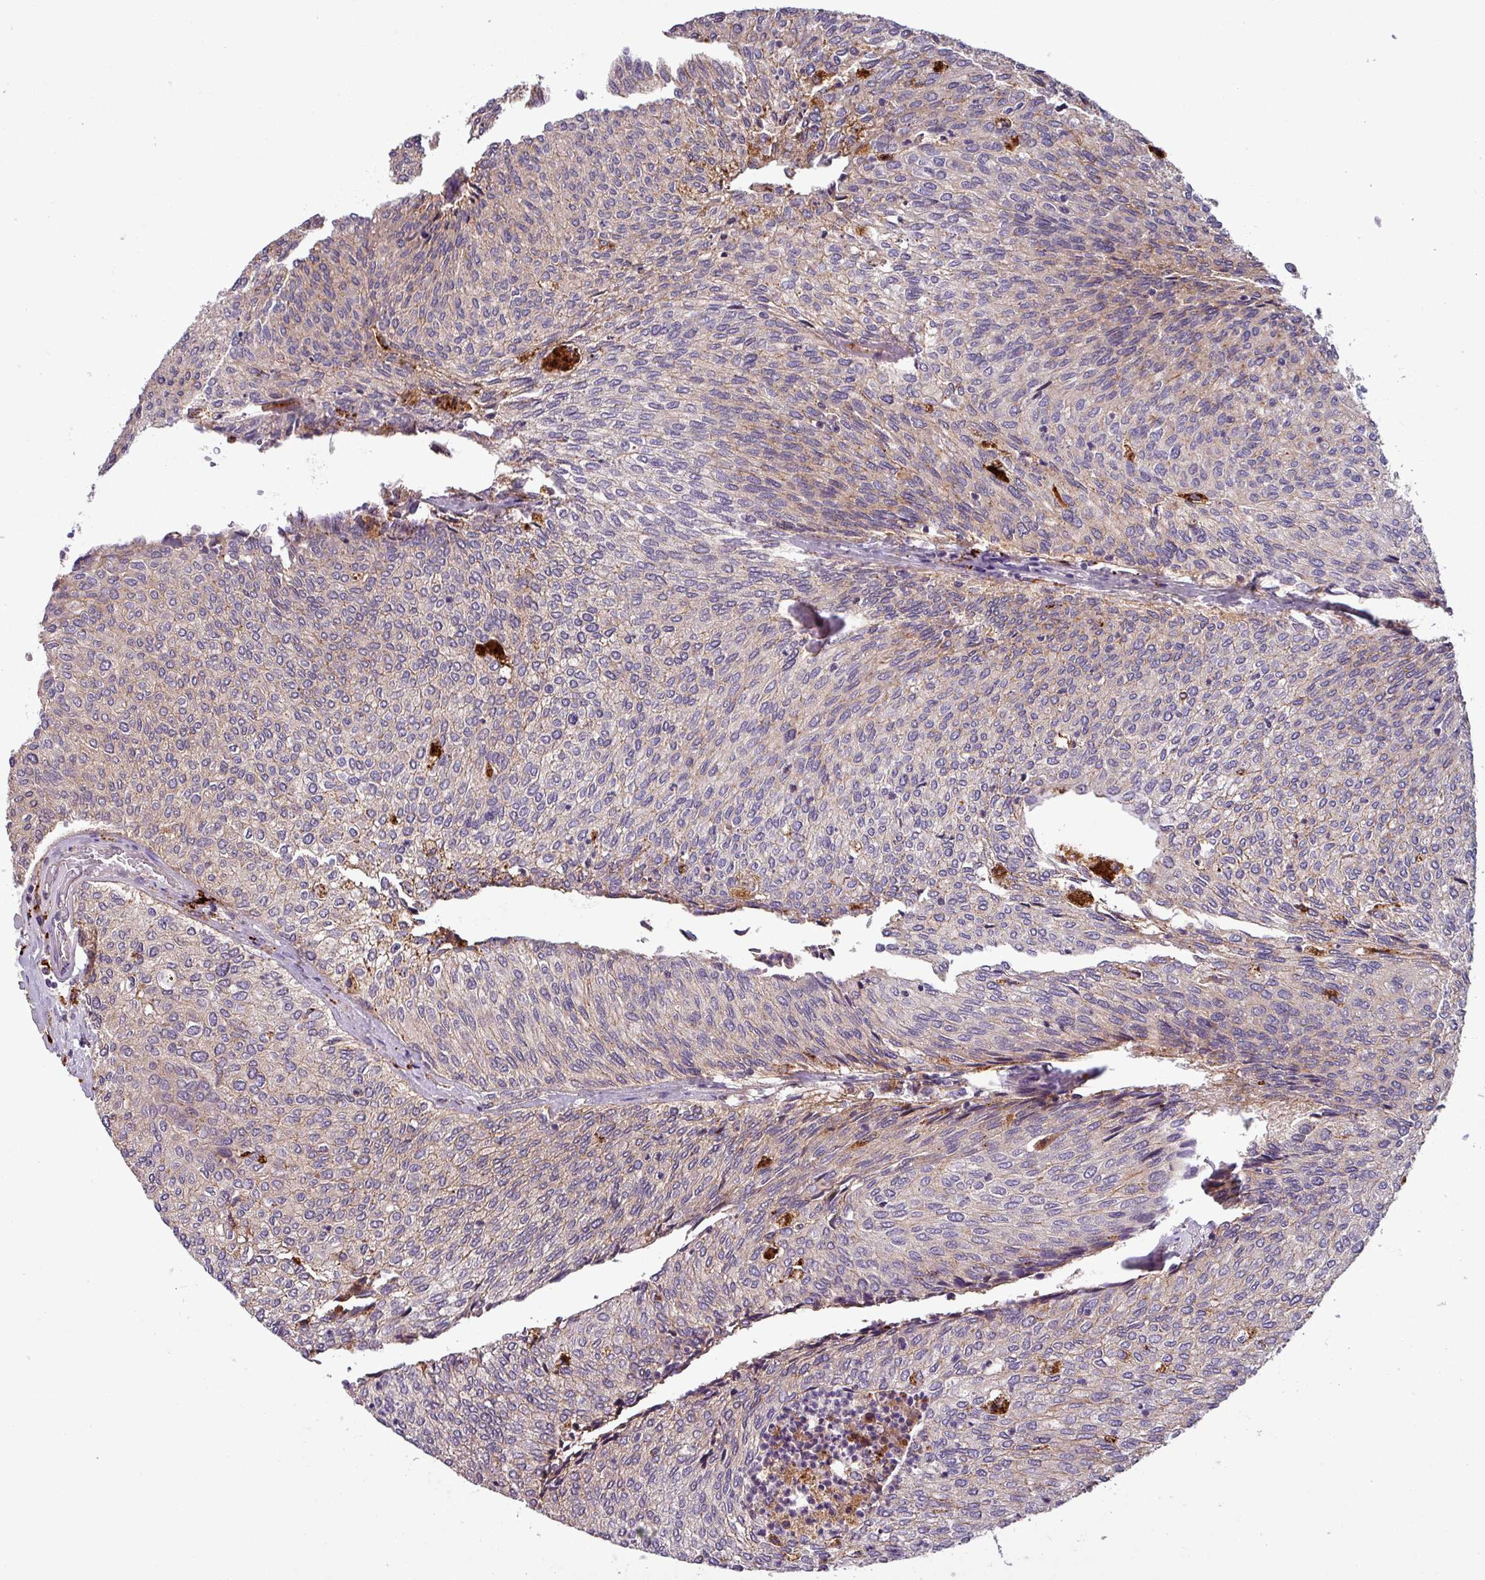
{"staining": {"intensity": "weak", "quantity": "25%-75%", "location": "cytoplasmic/membranous"}, "tissue": "urothelial cancer", "cell_type": "Tumor cells", "image_type": "cancer", "snomed": [{"axis": "morphology", "description": "Urothelial carcinoma, Low grade"}, {"axis": "topography", "description": "Urinary bladder"}], "caption": "Immunohistochemistry photomicrograph of neoplastic tissue: urothelial cancer stained using immunohistochemistry (IHC) displays low levels of weak protein expression localized specifically in the cytoplasmic/membranous of tumor cells, appearing as a cytoplasmic/membranous brown color.", "gene": "PUS1", "patient": {"sex": "female", "age": 79}}